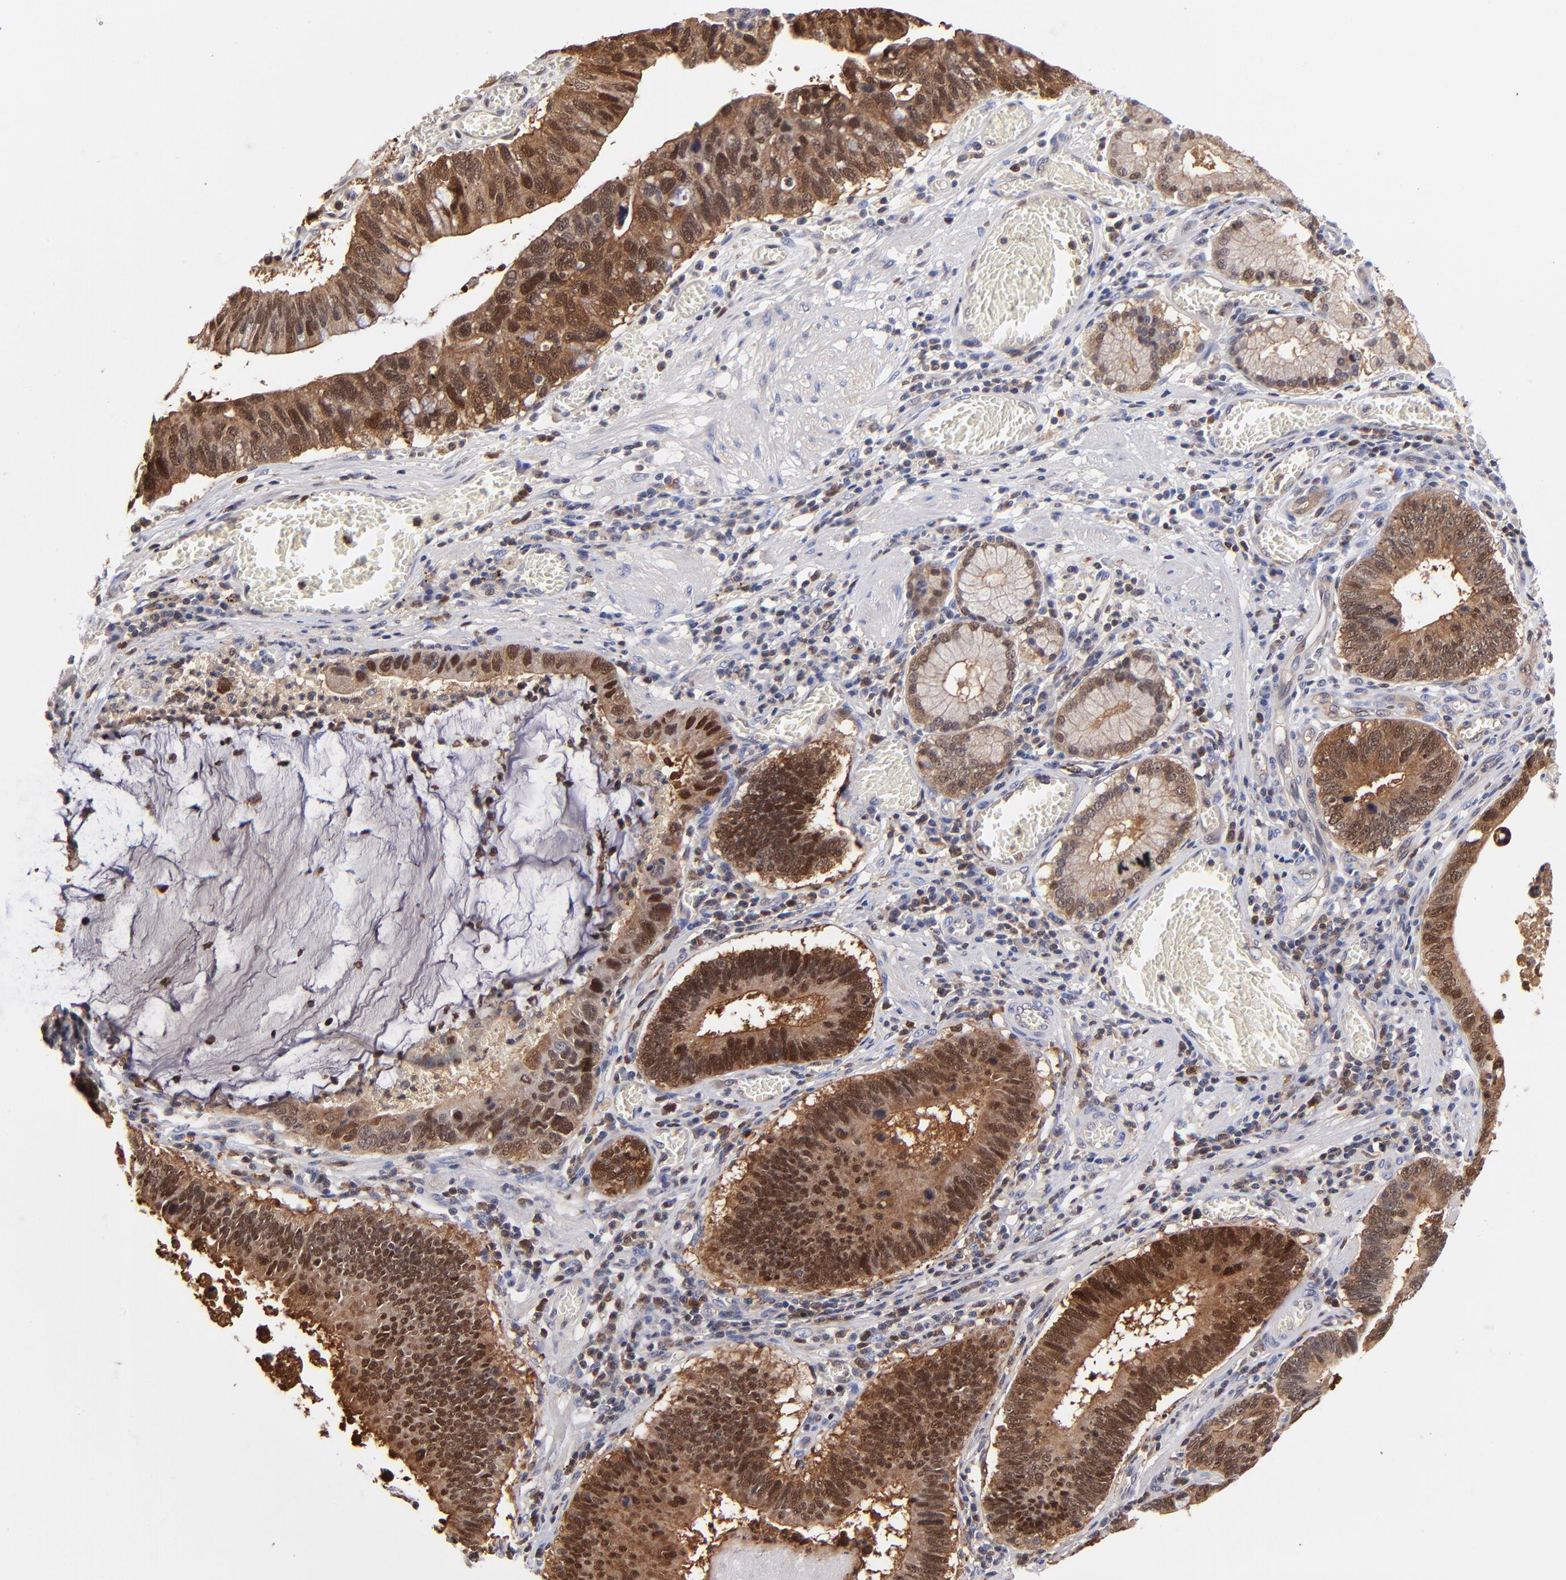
{"staining": {"intensity": "moderate", "quantity": ">75%", "location": "cytoplasmic/membranous,nuclear"}, "tissue": "stomach cancer", "cell_type": "Tumor cells", "image_type": "cancer", "snomed": [{"axis": "morphology", "description": "Adenocarcinoma, NOS"}, {"axis": "topography", "description": "Stomach"}, {"axis": "topography", "description": "Gastric cardia"}], "caption": "Protein expression analysis of human stomach cancer reveals moderate cytoplasmic/membranous and nuclear staining in about >75% of tumor cells.", "gene": "DCTPP1", "patient": {"sex": "male", "age": 59}}